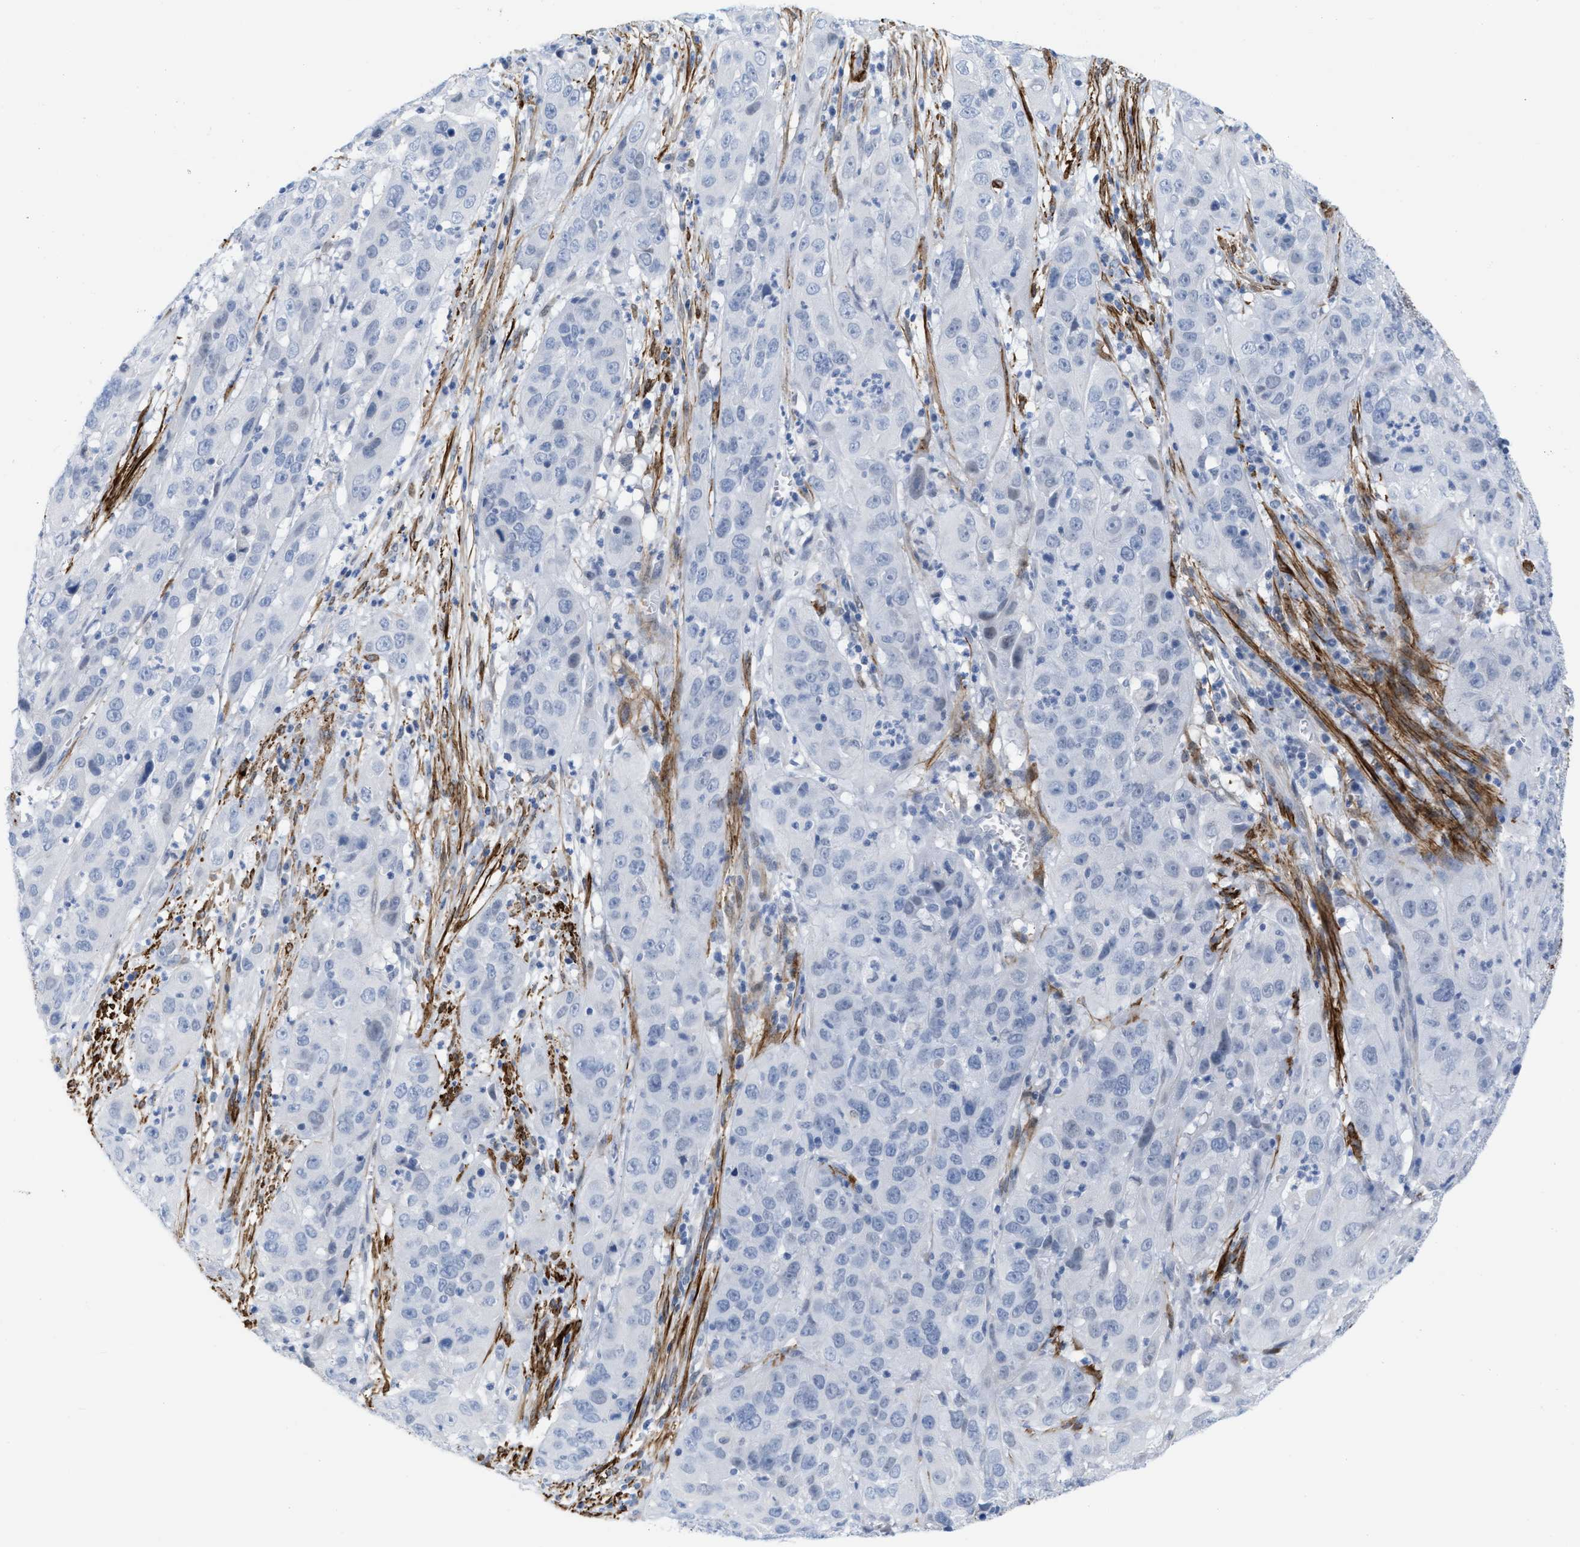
{"staining": {"intensity": "negative", "quantity": "none", "location": "none"}, "tissue": "cervical cancer", "cell_type": "Tumor cells", "image_type": "cancer", "snomed": [{"axis": "morphology", "description": "Squamous cell carcinoma, NOS"}, {"axis": "topography", "description": "Cervix"}], "caption": "DAB (3,3'-diaminobenzidine) immunohistochemical staining of human cervical cancer reveals no significant staining in tumor cells. The staining is performed using DAB (3,3'-diaminobenzidine) brown chromogen with nuclei counter-stained in using hematoxylin.", "gene": "TAGLN", "patient": {"sex": "female", "age": 32}}